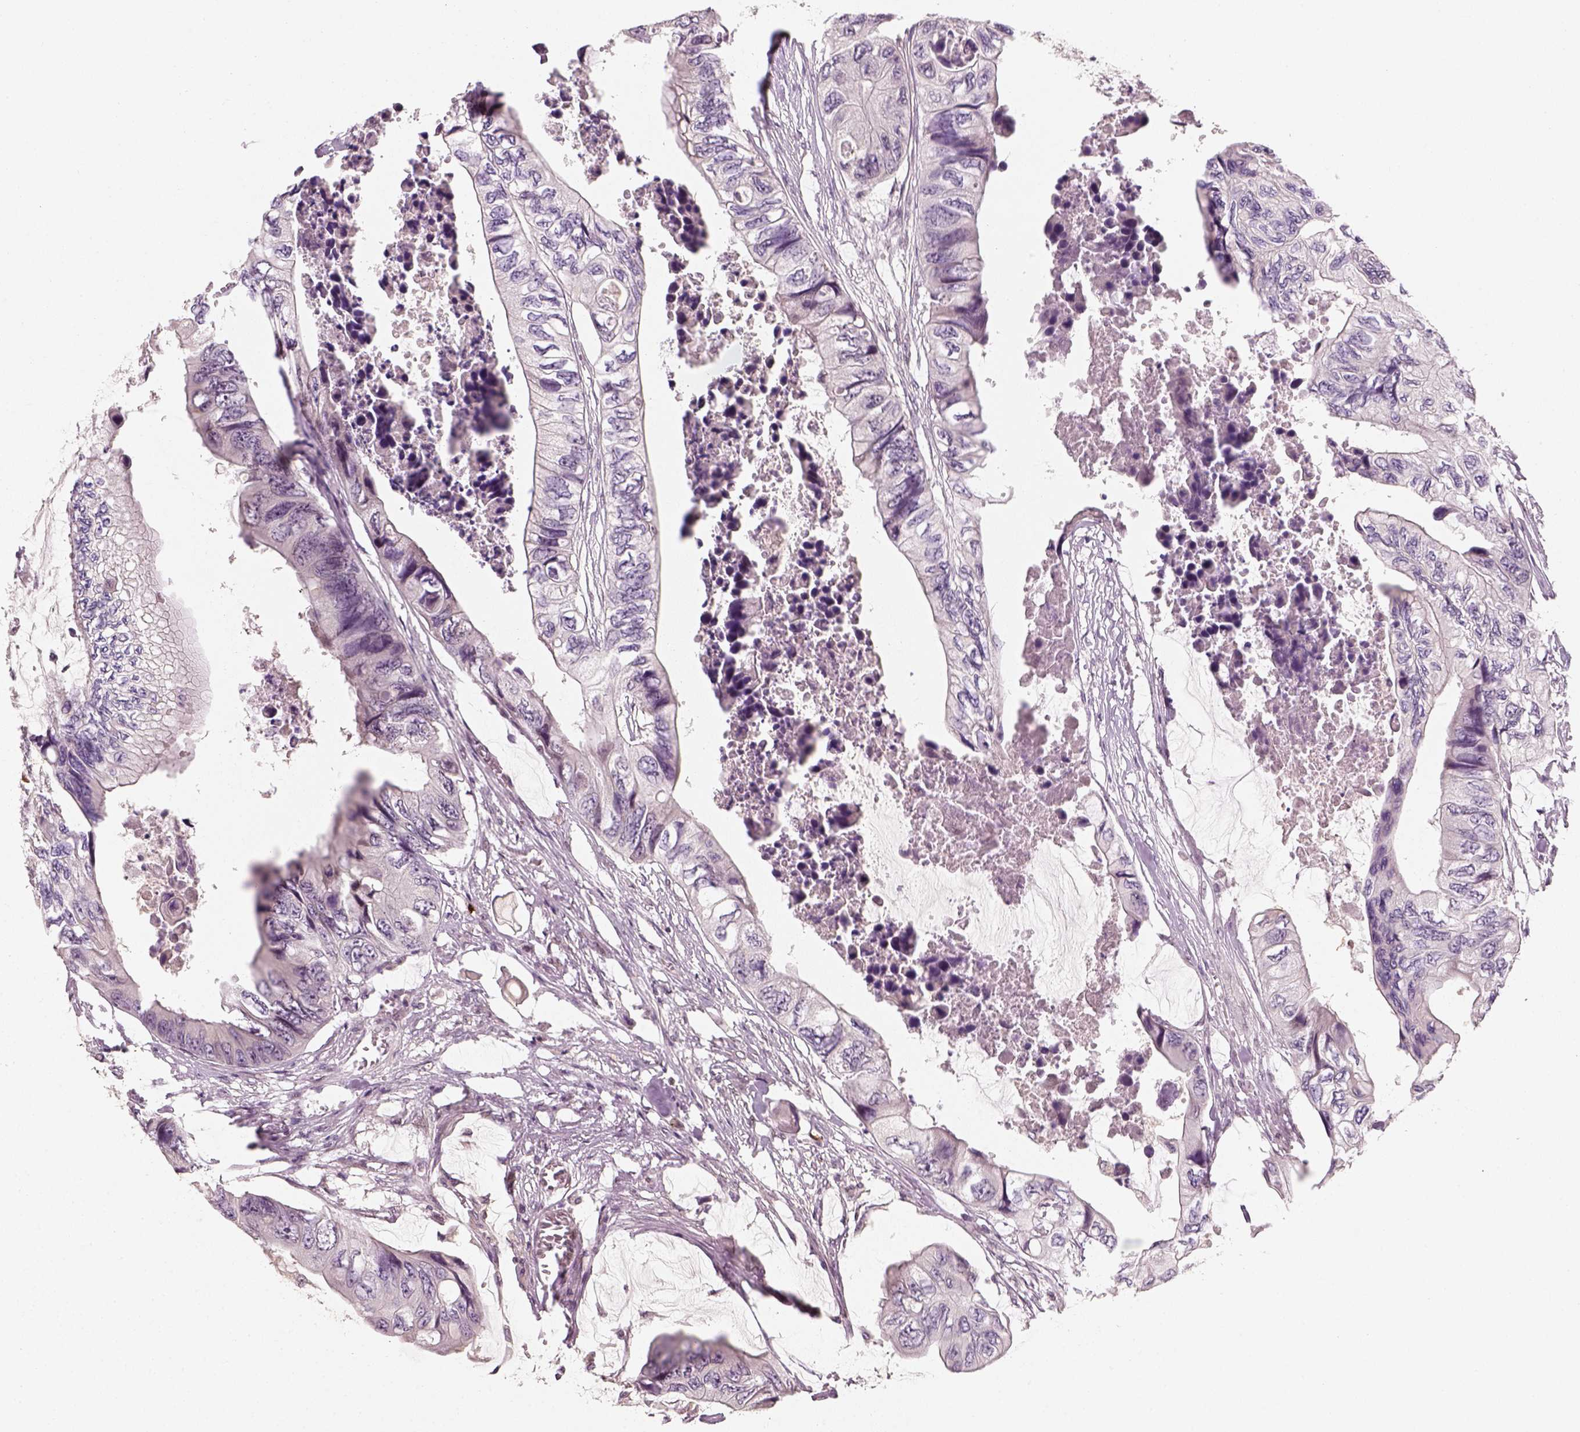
{"staining": {"intensity": "negative", "quantity": "none", "location": "none"}, "tissue": "colorectal cancer", "cell_type": "Tumor cells", "image_type": "cancer", "snomed": [{"axis": "morphology", "description": "Adenocarcinoma, NOS"}, {"axis": "topography", "description": "Rectum"}], "caption": "DAB immunohistochemical staining of human colorectal cancer (adenocarcinoma) reveals no significant positivity in tumor cells.", "gene": "TP53", "patient": {"sex": "male", "age": 63}}